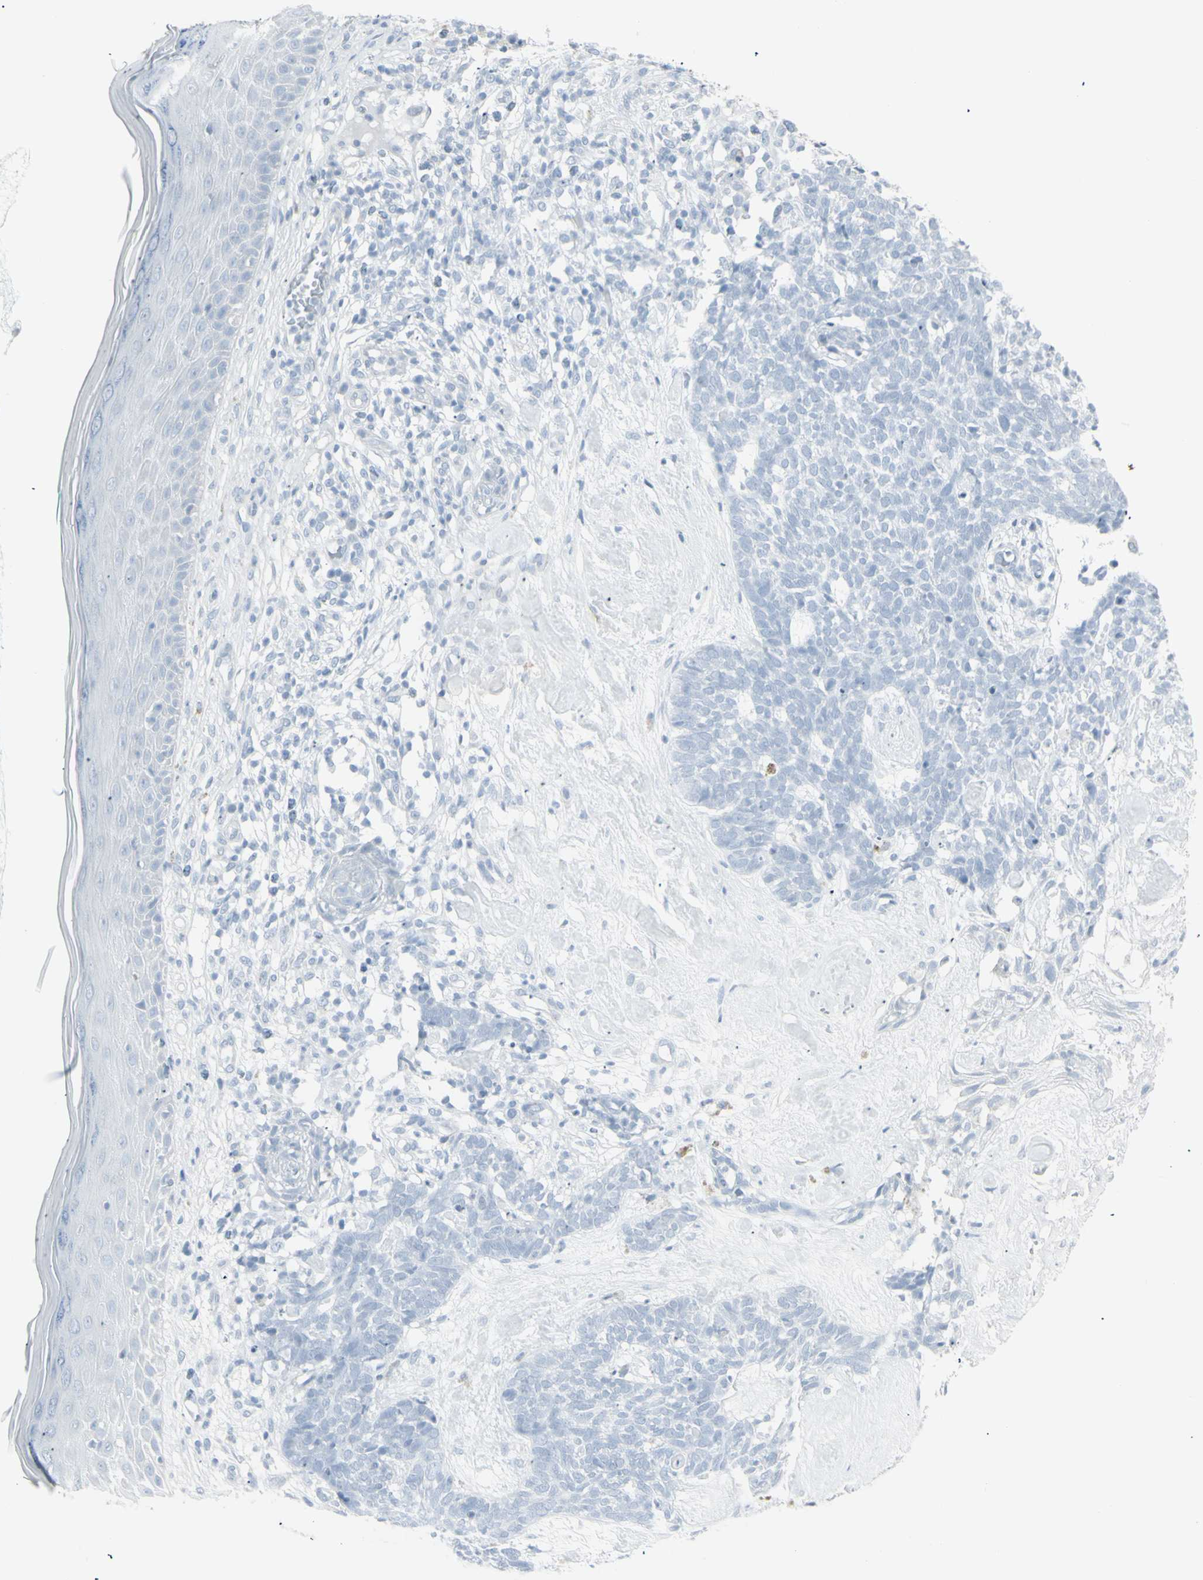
{"staining": {"intensity": "negative", "quantity": "none", "location": "none"}, "tissue": "skin cancer", "cell_type": "Tumor cells", "image_type": "cancer", "snomed": [{"axis": "morphology", "description": "Basal cell carcinoma"}, {"axis": "topography", "description": "Skin"}], "caption": "An image of human skin cancer is negative for staining in tumor cells.", "gene": "YBX2", "patient": {"sex": "female", "age": 84}}